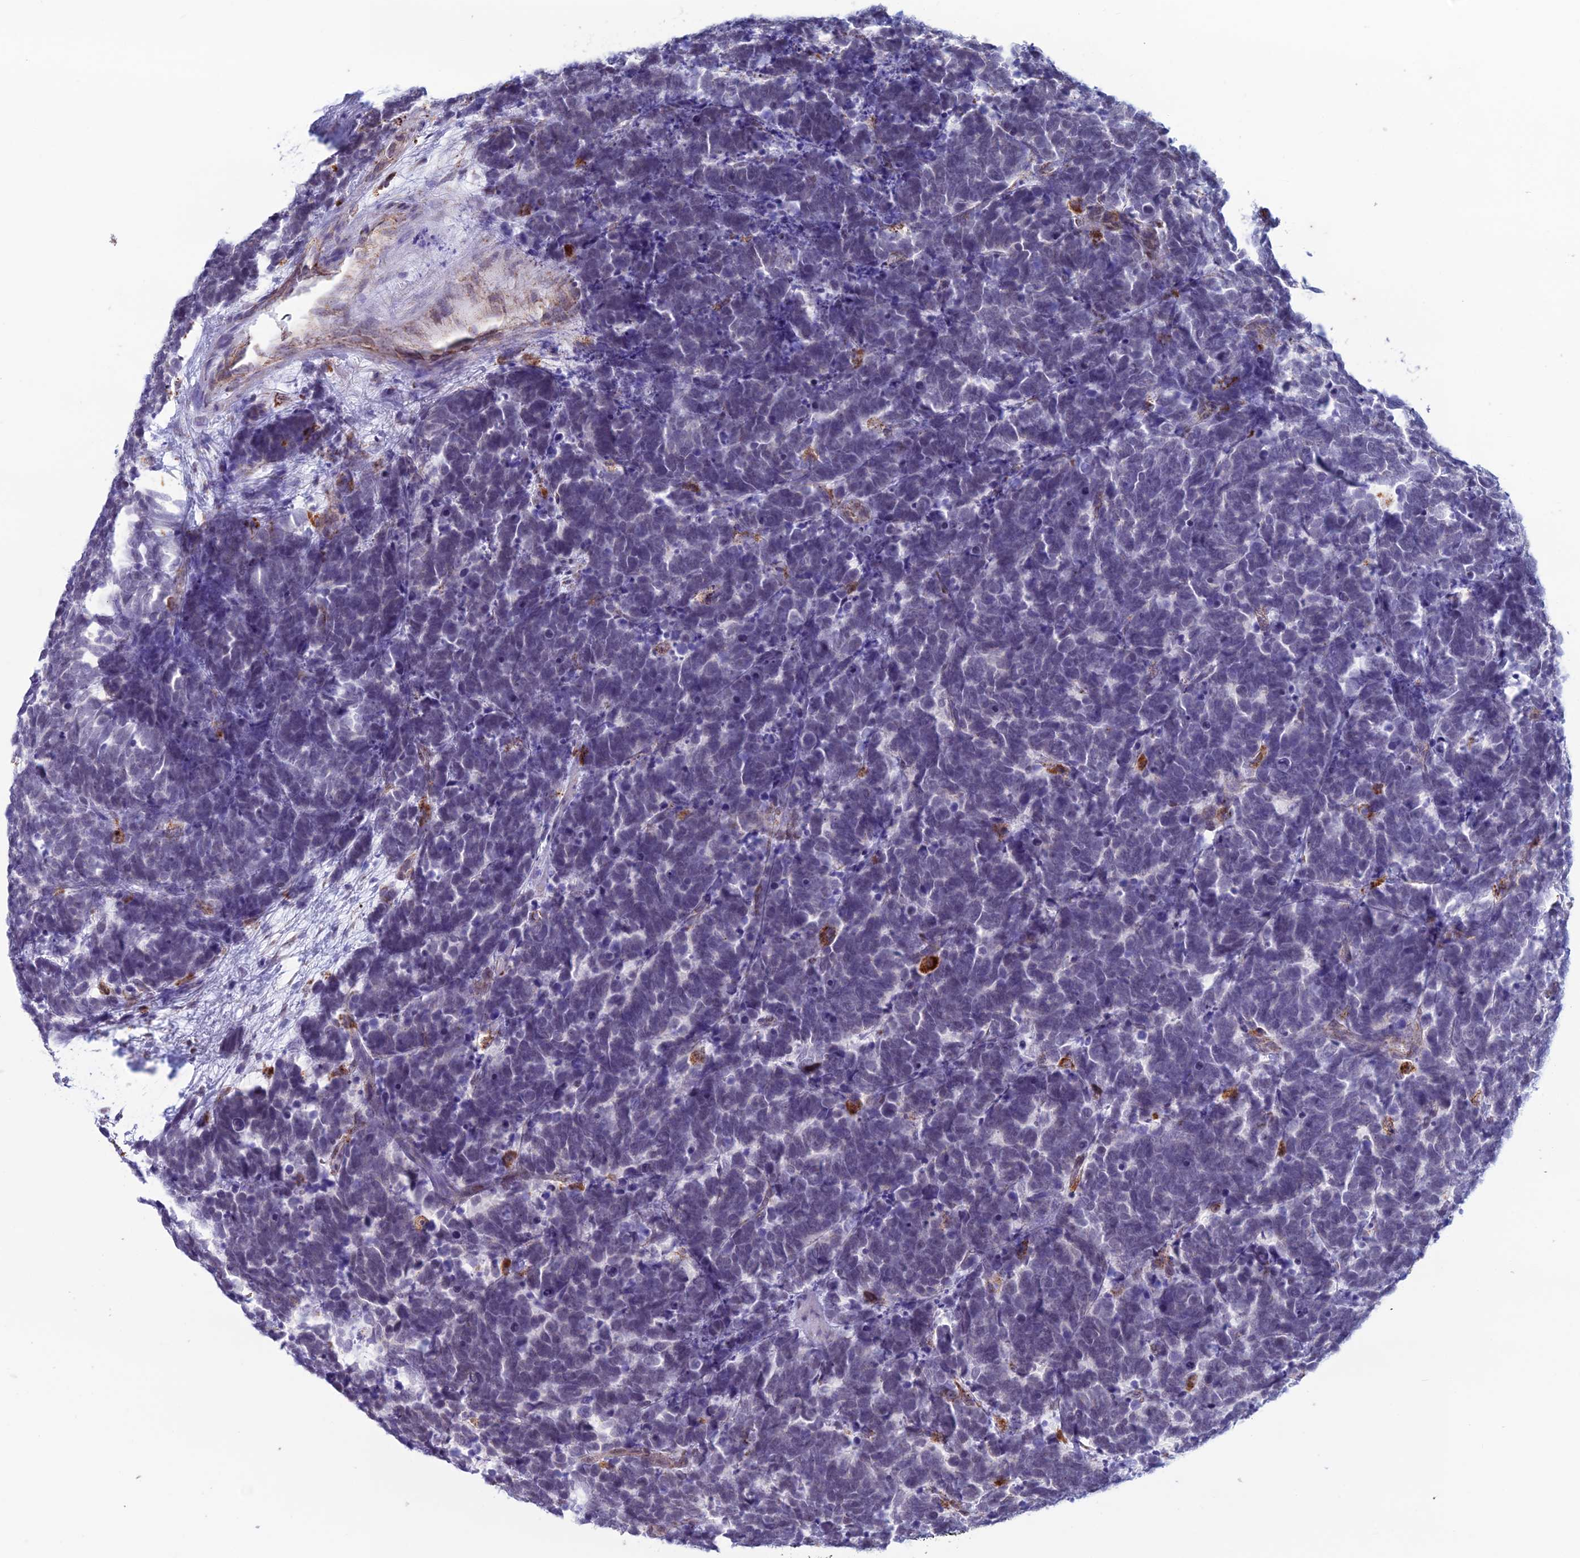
{"staining": {"intensity": "weak", "quantity": "<25%", "location": "cytoplasmic/membranous"}, "tissue": "carcinoid", "cell_type": "Tumor cells", "image_type": "cancer", "snomed": [{"axis": "morphology", "description": "Carcinoma, NOS"}, {"axis": "morphology", "description": "Carcinoid, malignant, NOS"}, {"axis": "topography", "description": "Urinary bladder"}], "caption": "Immunohistochemistry (IHC) of human carcinoma demonstrates no positivity in tumor cells.", "gene": "ZNG1B", "patient": {"sex": "male", "age": 57}}